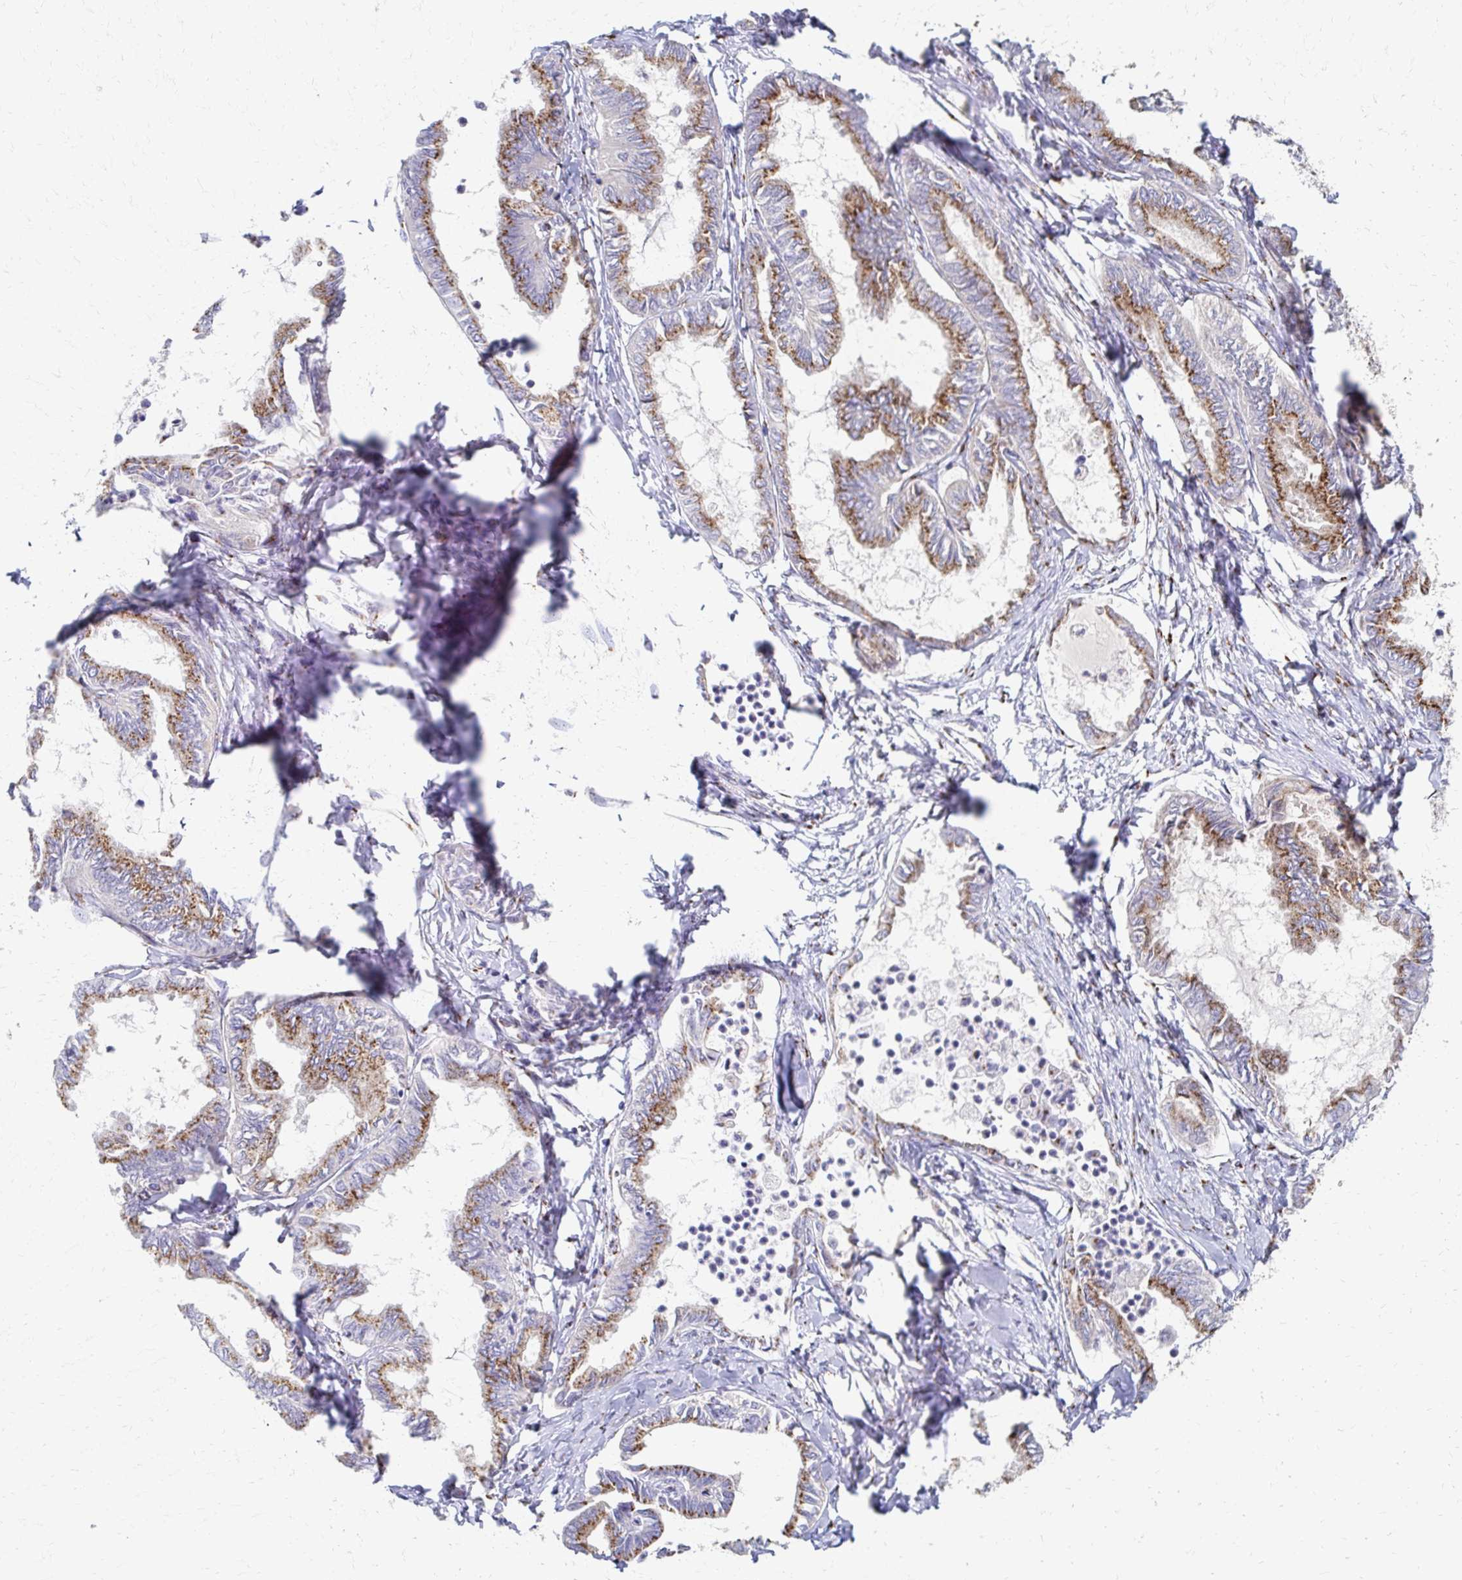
{"staining": {"intensity": "moderate", "quantity": ">75%", "location": "cytoplasmic/membranous"}, "tissue": "ovarian cancer", "cell_type": "Tumor cells", "image_type": "cancer", "snomed": [{"axis": "morphology", "description": "Carcinoma, endometroid"}, {"axis": "topography", "description": "Ovary"}], "caption": "A brown stain highlights moderate cytoplasmic/membranous staining of a protein in human ovarian cancer (endometroid carcinoma) tumor cells. (Brightfield microscopy of DAB IHC at high magnification).", "gene": "TM9SF1", "patient": {"sex": "female", "age": 70}}